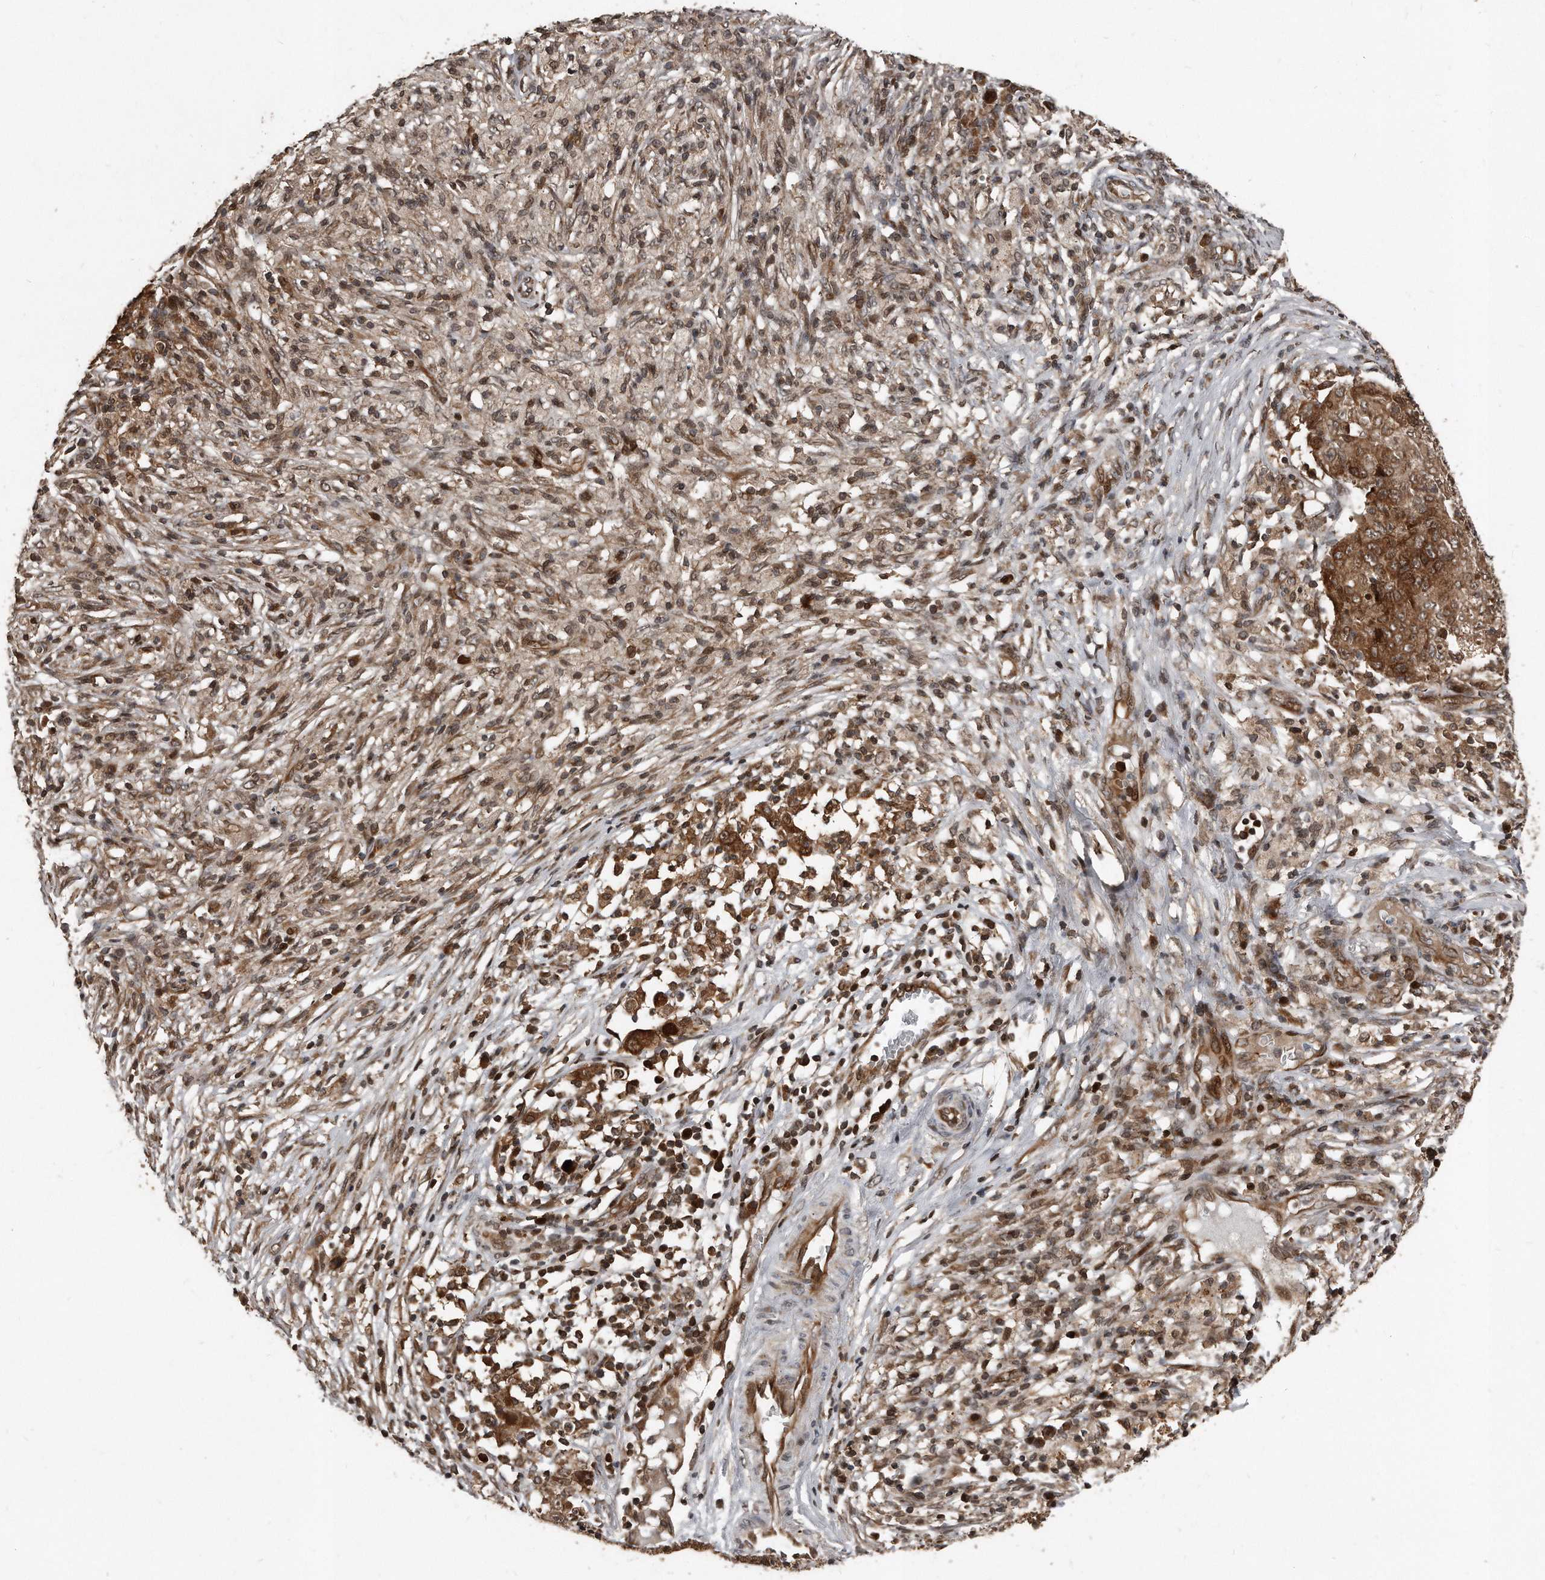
{"staining": {"intensity": "moderate", "quantity": ">75%", "location": "cytoplasmic/membranous,nuclear"}, "tissue": "ovarian cancer", "cell_type": "Tumor cells", "image_type": "cancer", "snomed": [{"axis": "morphology", "description": "Carcinoma, endometroid"}, {"axis": "topography", "description": "Ovary"}], "caption": "Immunohistochemical staining of human ovarian endometroid carcinoma reveals moderate cytoplasmic/membranous and nuclear protein positivity in approximately >75% of tumor cells.", "gene": "GCH1", "patient": {"sex": "female", "age": 42}}